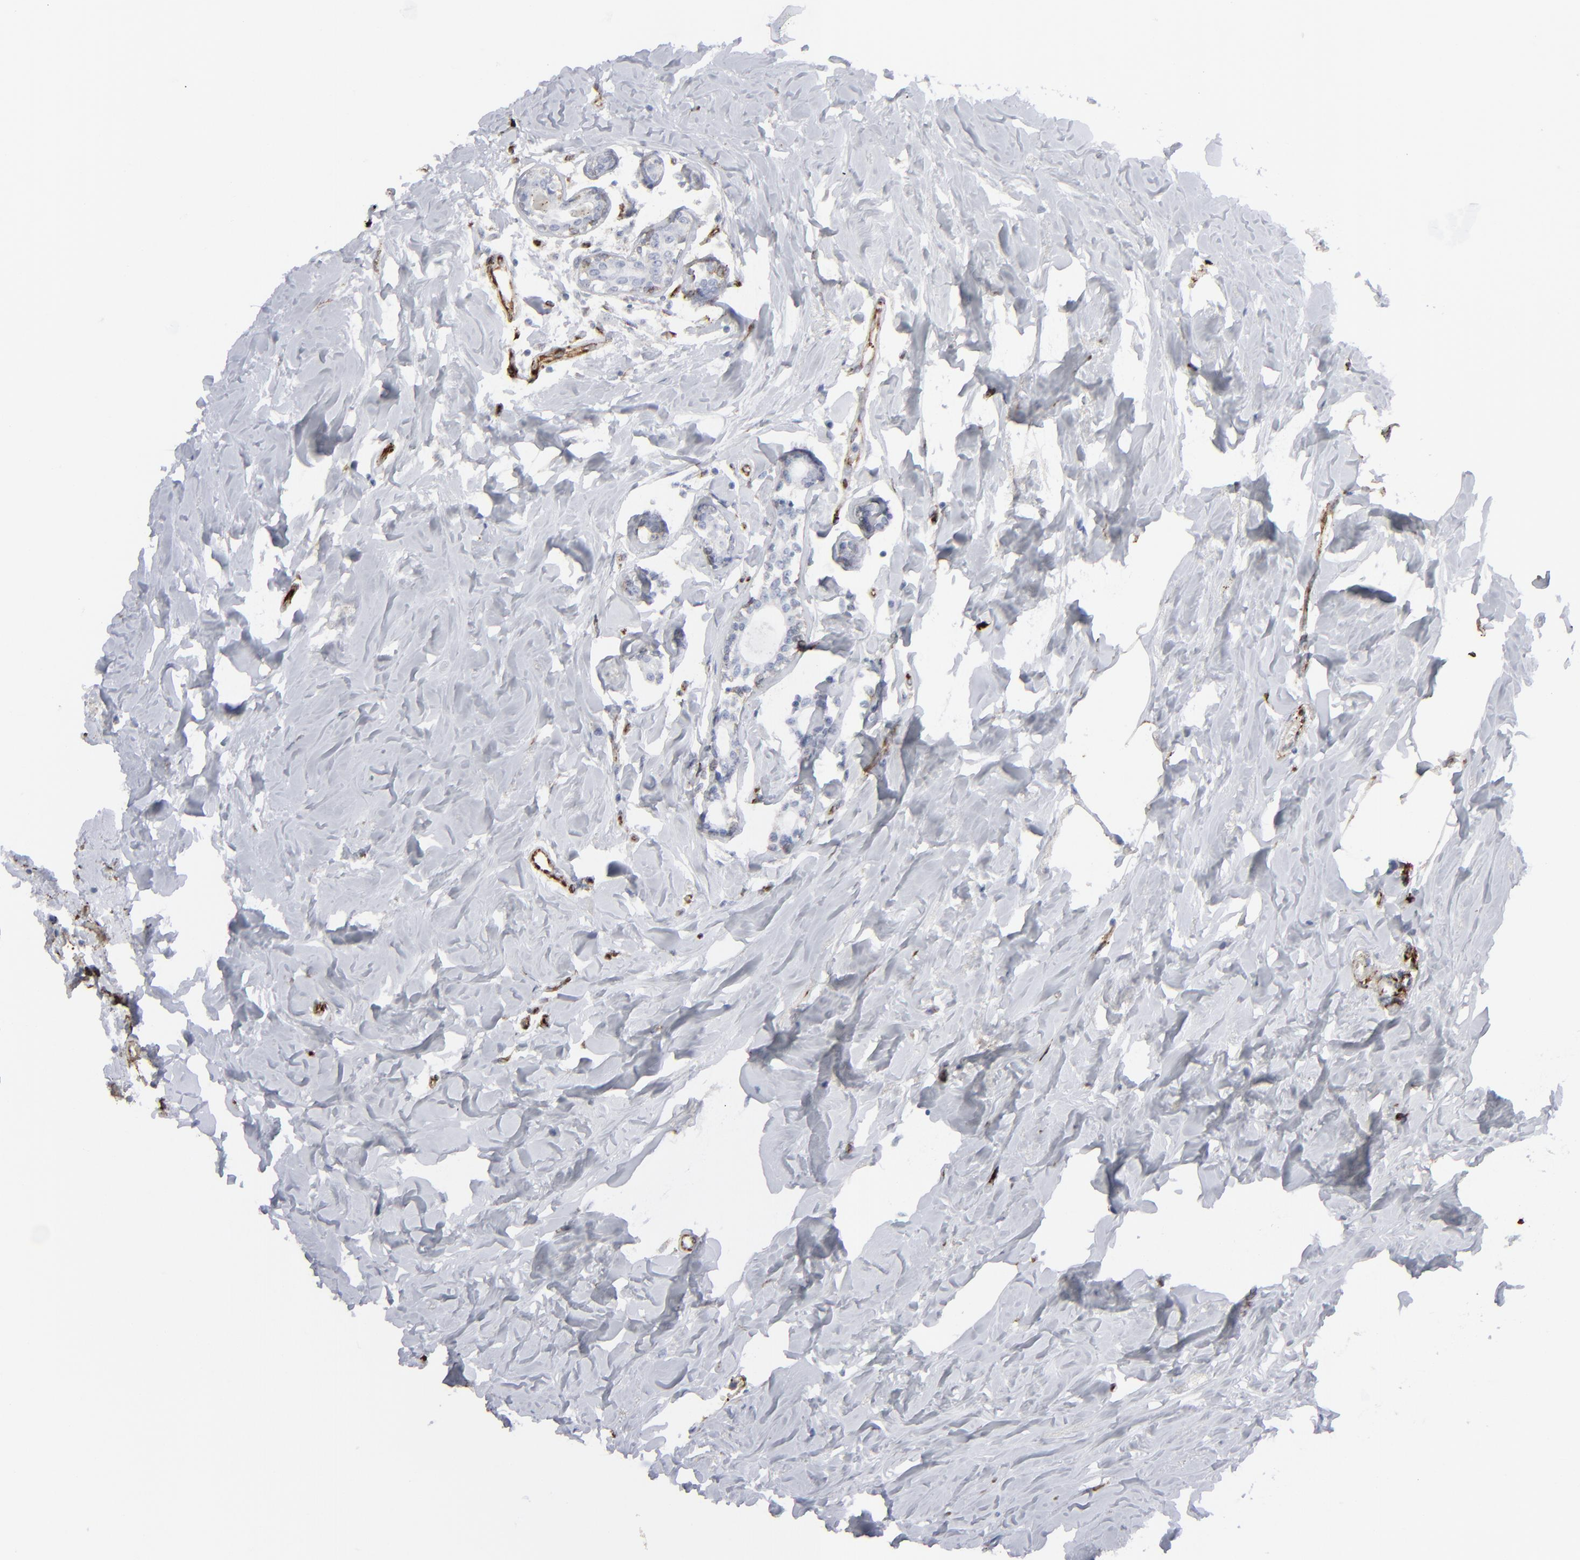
{"staining": {"intensity": "negative", "quantity": "none", "location": "none"}, "tissue": "breast cancer", "cell_type": "Tumor cells", "image_type": "cancer", "snomed": [{"axis": "morphology", "description": "Lobular carcinoma"}, {"axis": "topography", "description": "Breast"}], "caption": "A high-resolution micrograph shows IHC staining of breast cancer (lobular carcinoma), which demonstrates no significant staining in tumor cells.", "gene": "SPARC", "patient": {"sex": "female", "age": 51}}